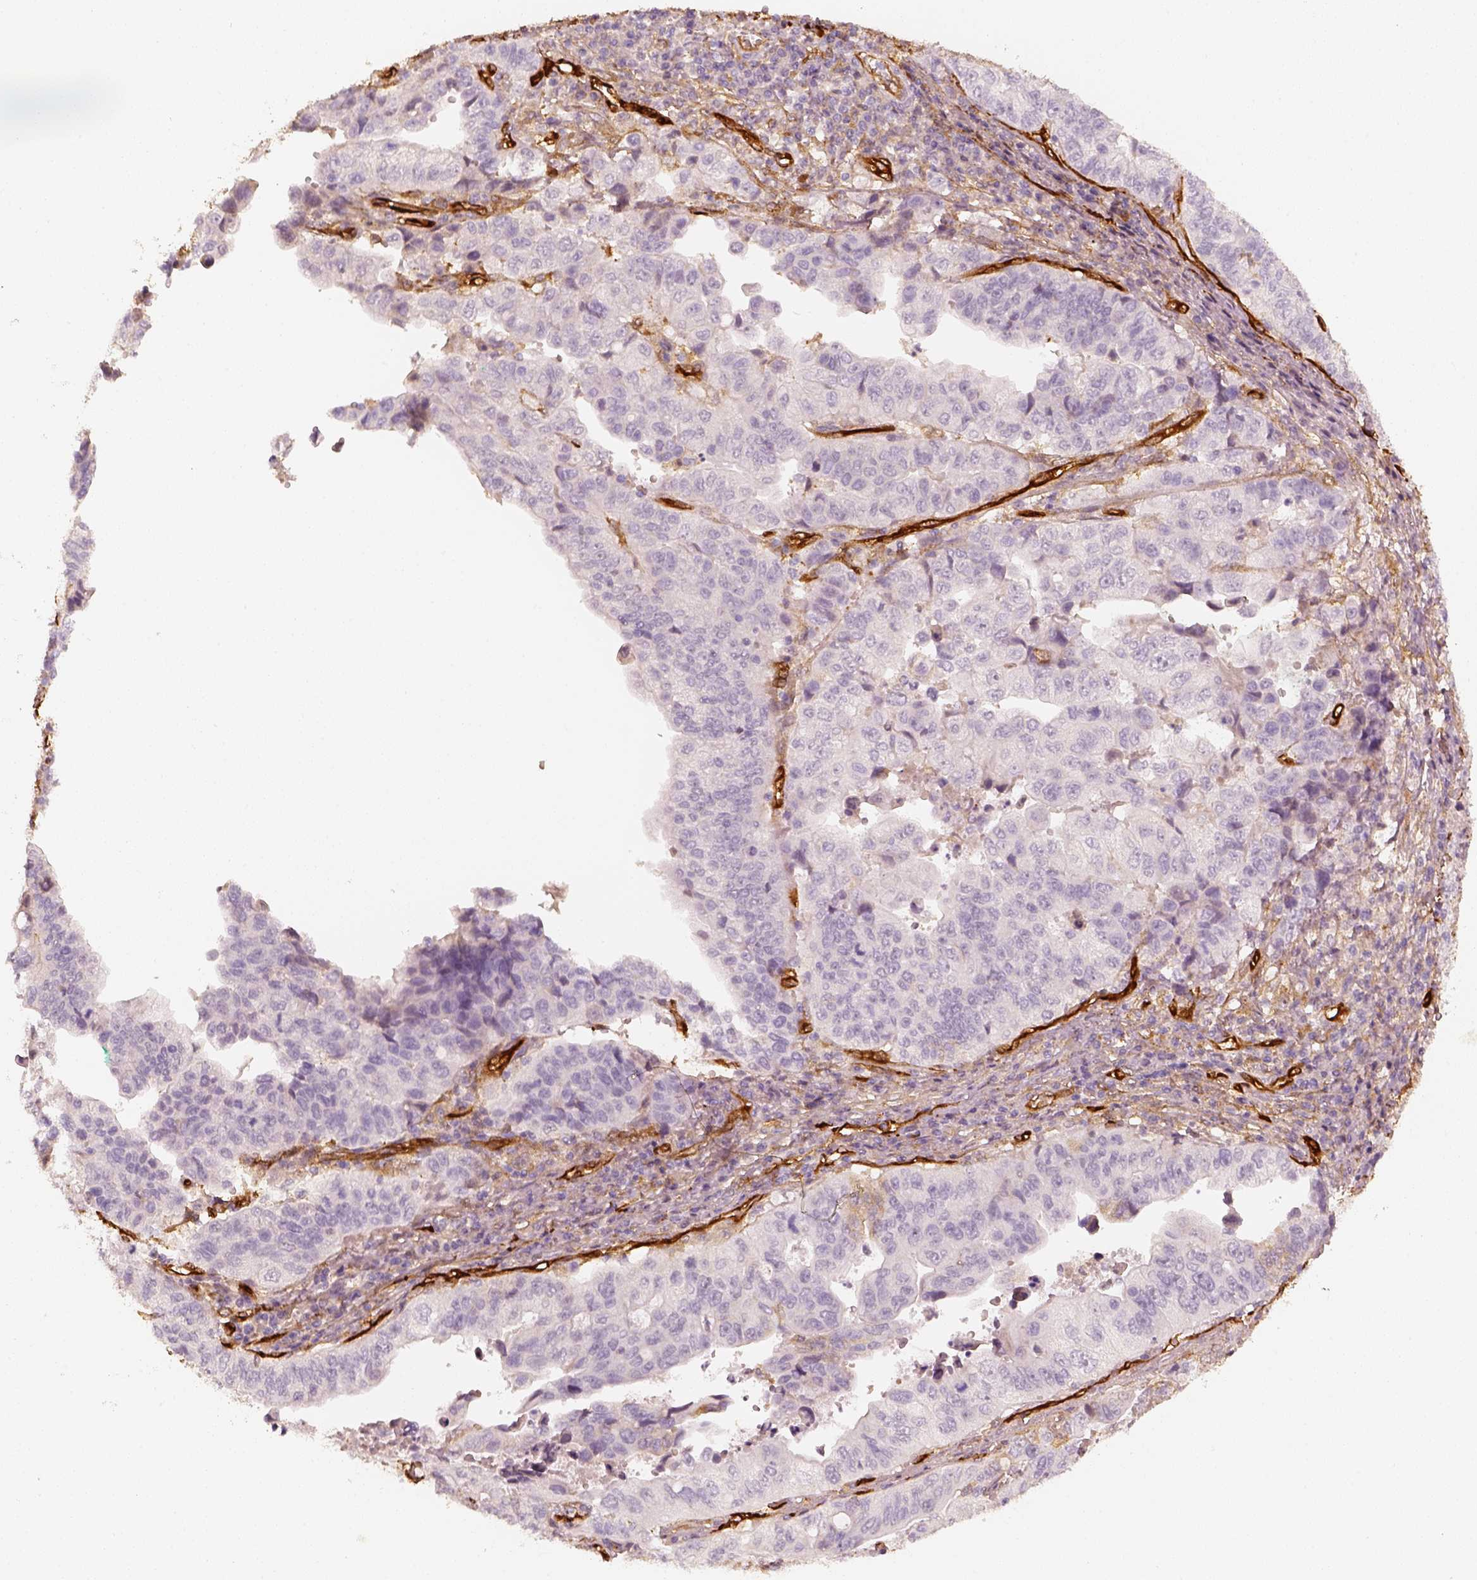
{"staining": {"intensity": "negative", "quantity": "none", "location": "none"}, "tissue": "stomach cancer", "cell_type": "Tumor cells", "image_type": "cancer", "snomed": [{"axis": "morphology", "description": "Adenocarcinoma, NOS"}, {"axis": "topography", "description": "Stomach, upper"}], "caption": "Micrograph shows no protein staining in tumor cells of stomach cancer tissue.", "gene": "FSCN1", "patient": {"sex": "female", "age": 67}}